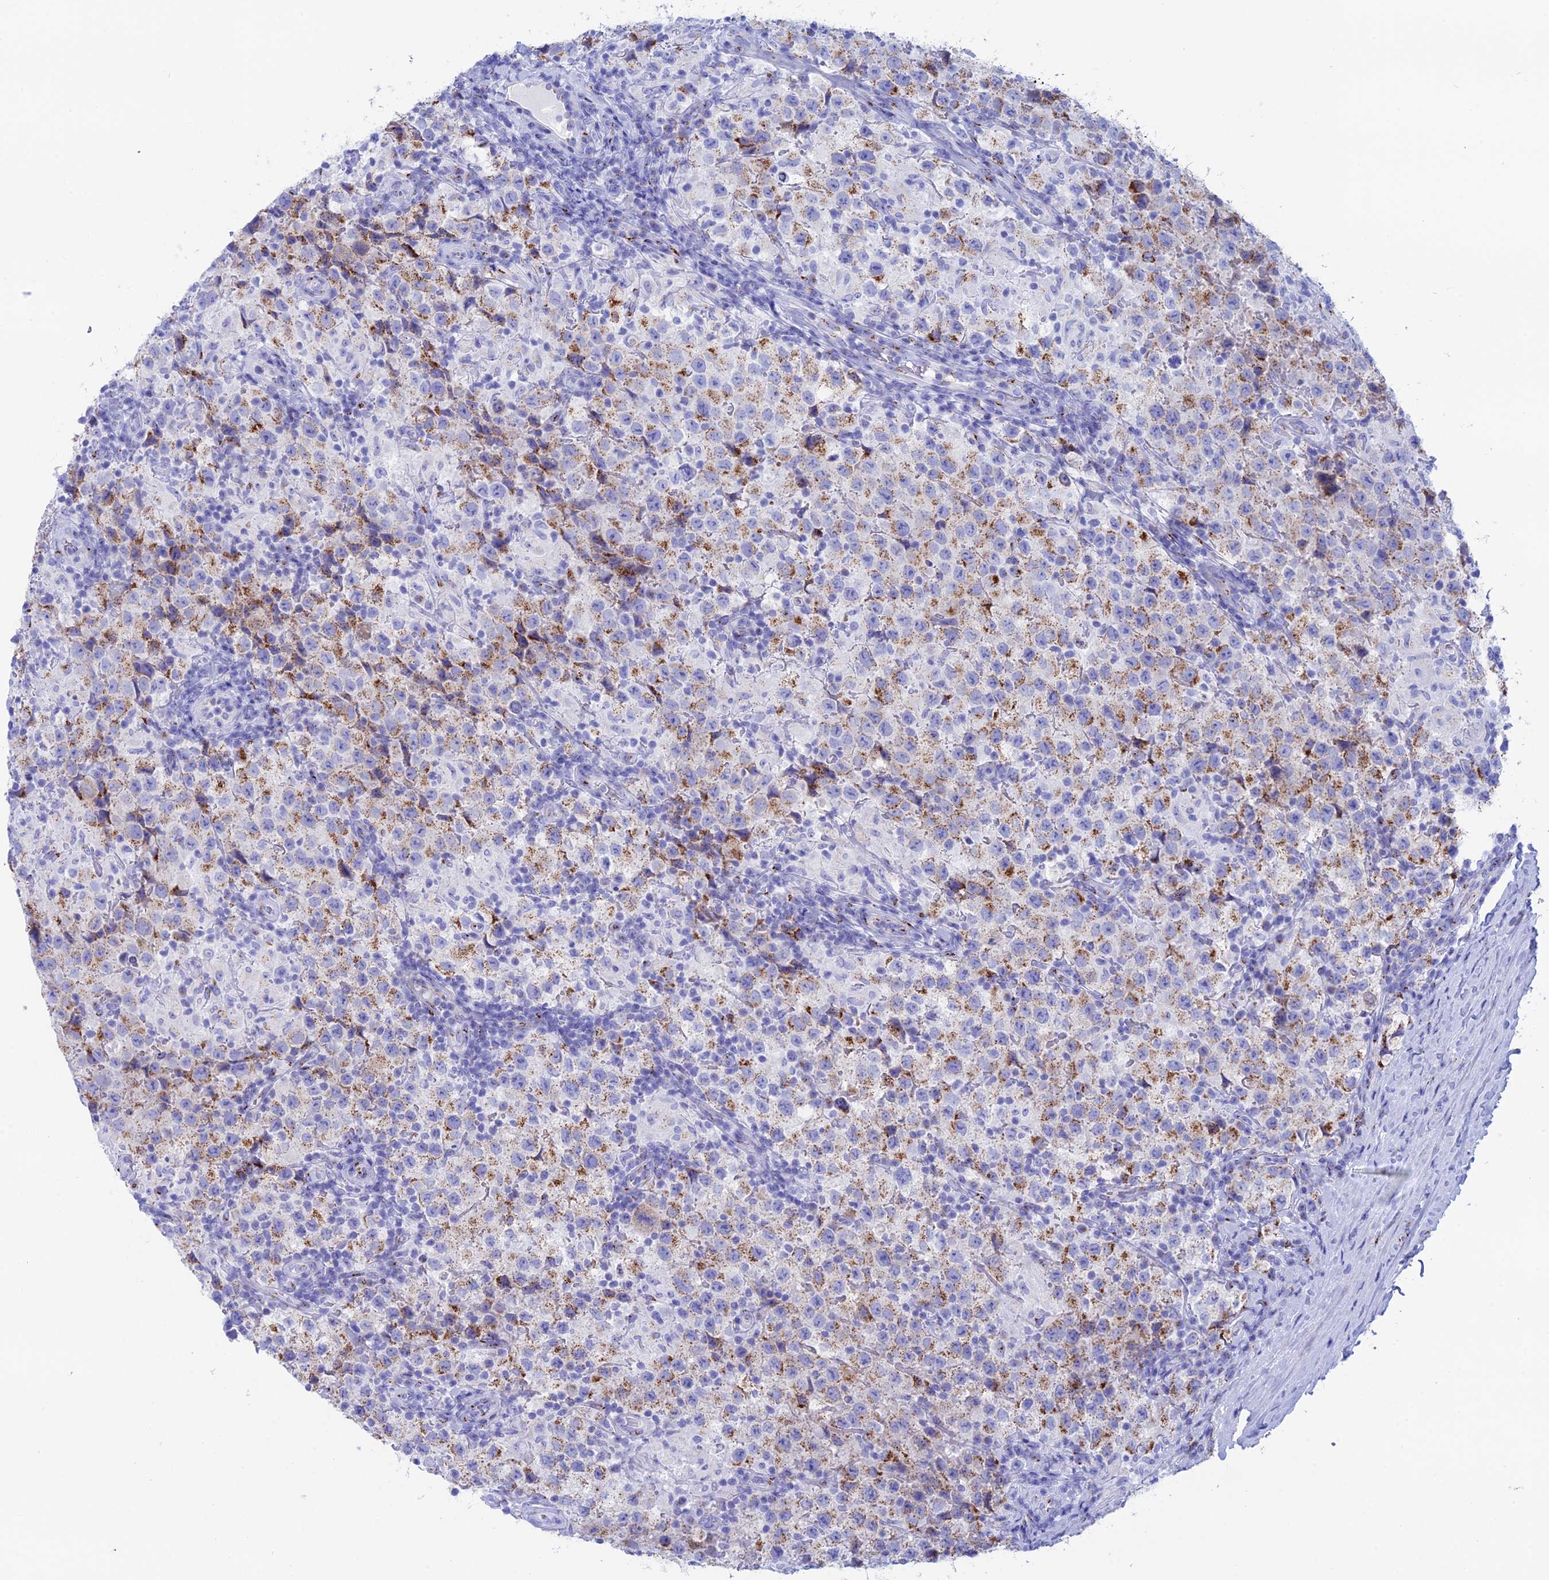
{"staining": {"intensity": "moderate", "quantity": "25%-75%", "location": "cytoplasmic/membranous"}, "tissue": "testis cancer", "cell_type": "Tumor cells", "image_type": "cancer", "snomed": [{"axis": "morphology", "description": "Seminoma, NOS"}, {"axis": "morphology", "description": "Carcinoma, Embryonal, NOS"}, {"axis": "topography", "description": "Testis"}], "caption": "Tumor cells exhibit medium levels of moderate cytoplasmic/membranous staining in about 25%-75% of cells in human seminoma (testis).", "gene": "ERICH4", "patient": {"sex": "male", "age": 41}}